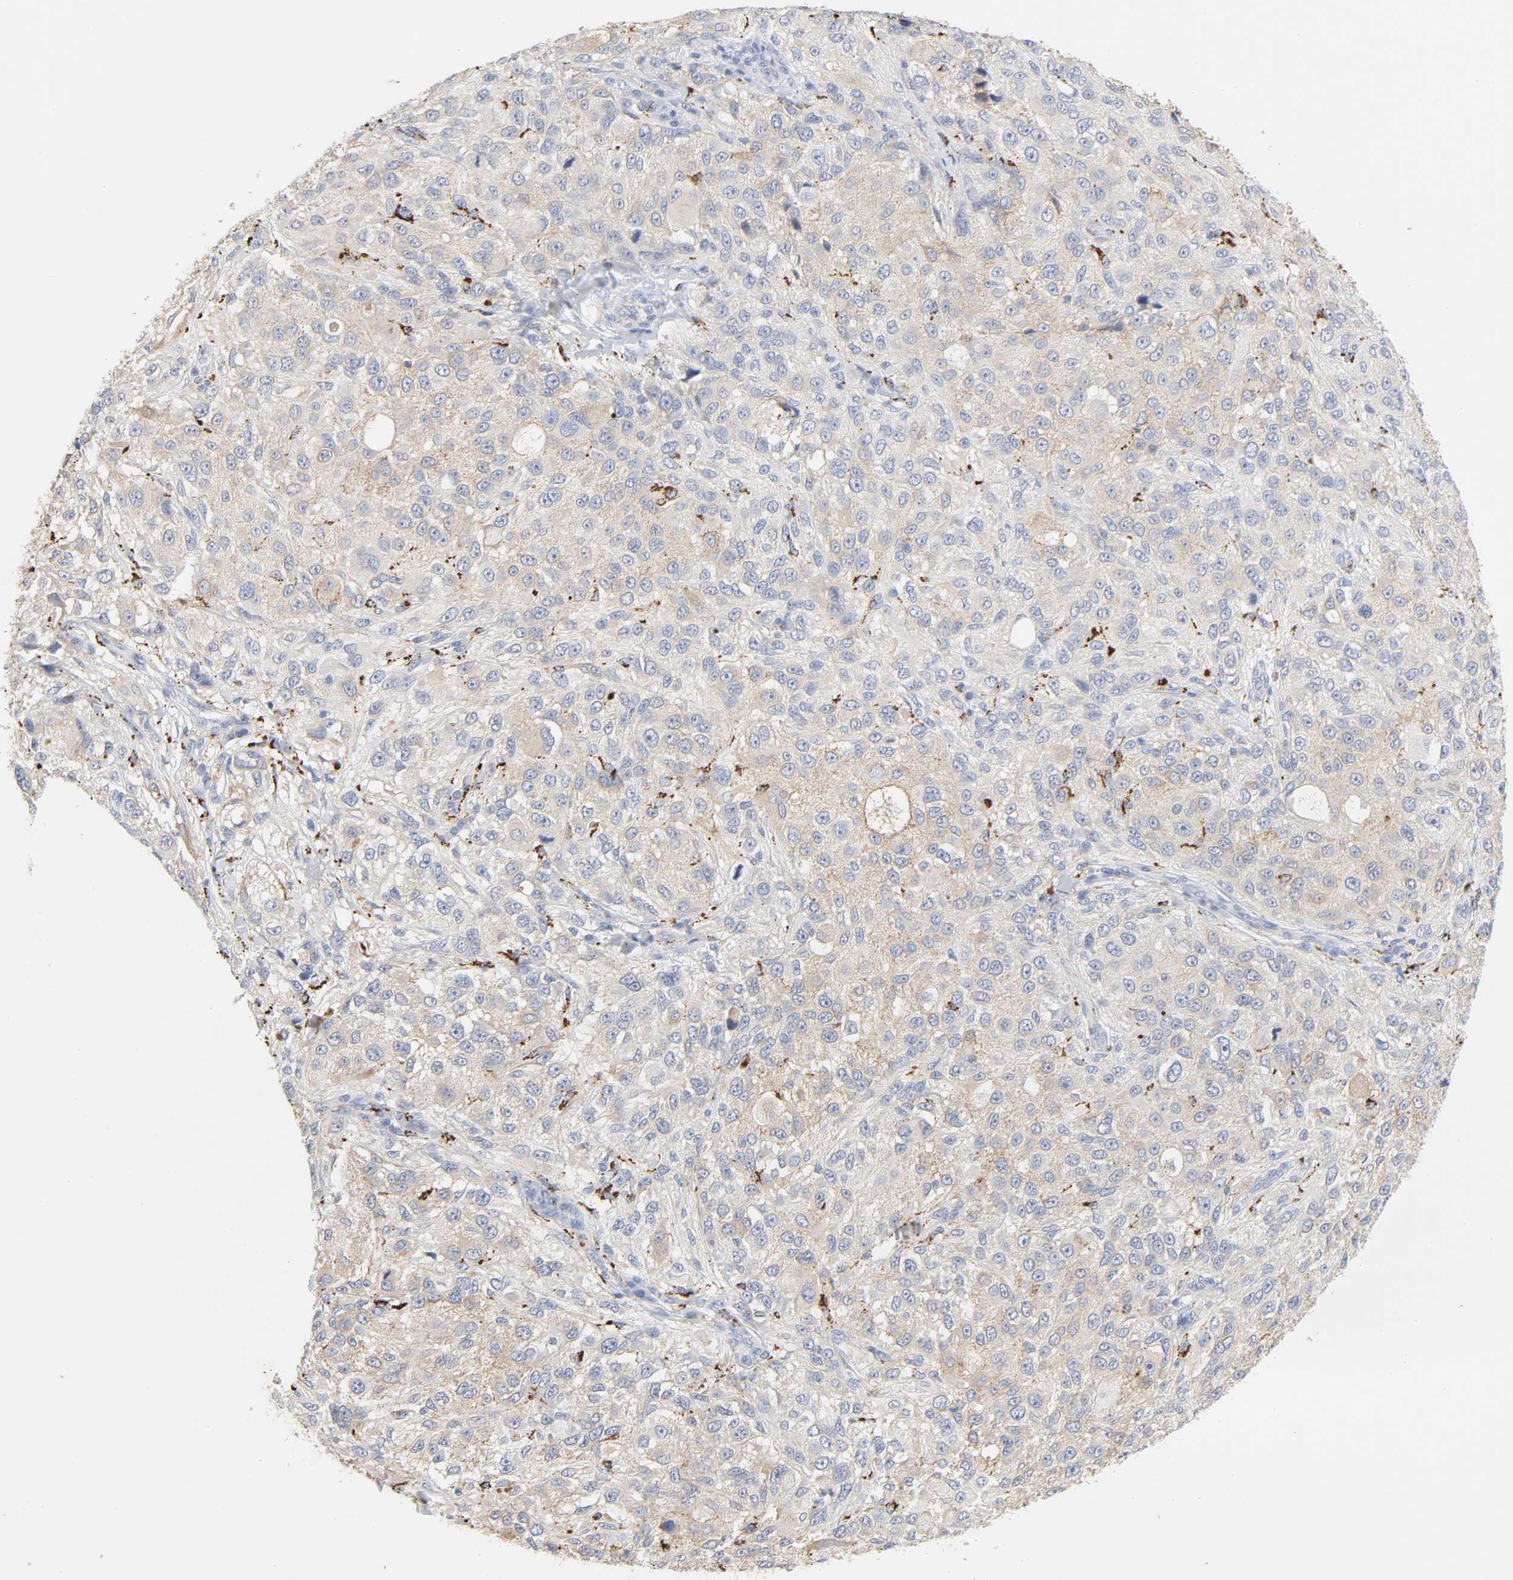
{"staining": {"intensity": "weak", "quantity": "<25%", "location": "cytoplasmic/membranous"}, "tissue": "melanoma", "cell_type": "Tumor cells", "image_type": "cancer", "snomed": [{"axis": "morphology", "description": "Necrosis, NOS"}, {"axis": "morphology", "description": "Malignant melanoma, NOS"}, {"axis": "topography", "description": "Skin"}], "caption": "An IHC histopathology image of malignant melanoma is shown. There is no staining in tumor cells of malignant melanoma.", "gene": "MAGEB17", "patient": {"sex": "female", "age": 87}}